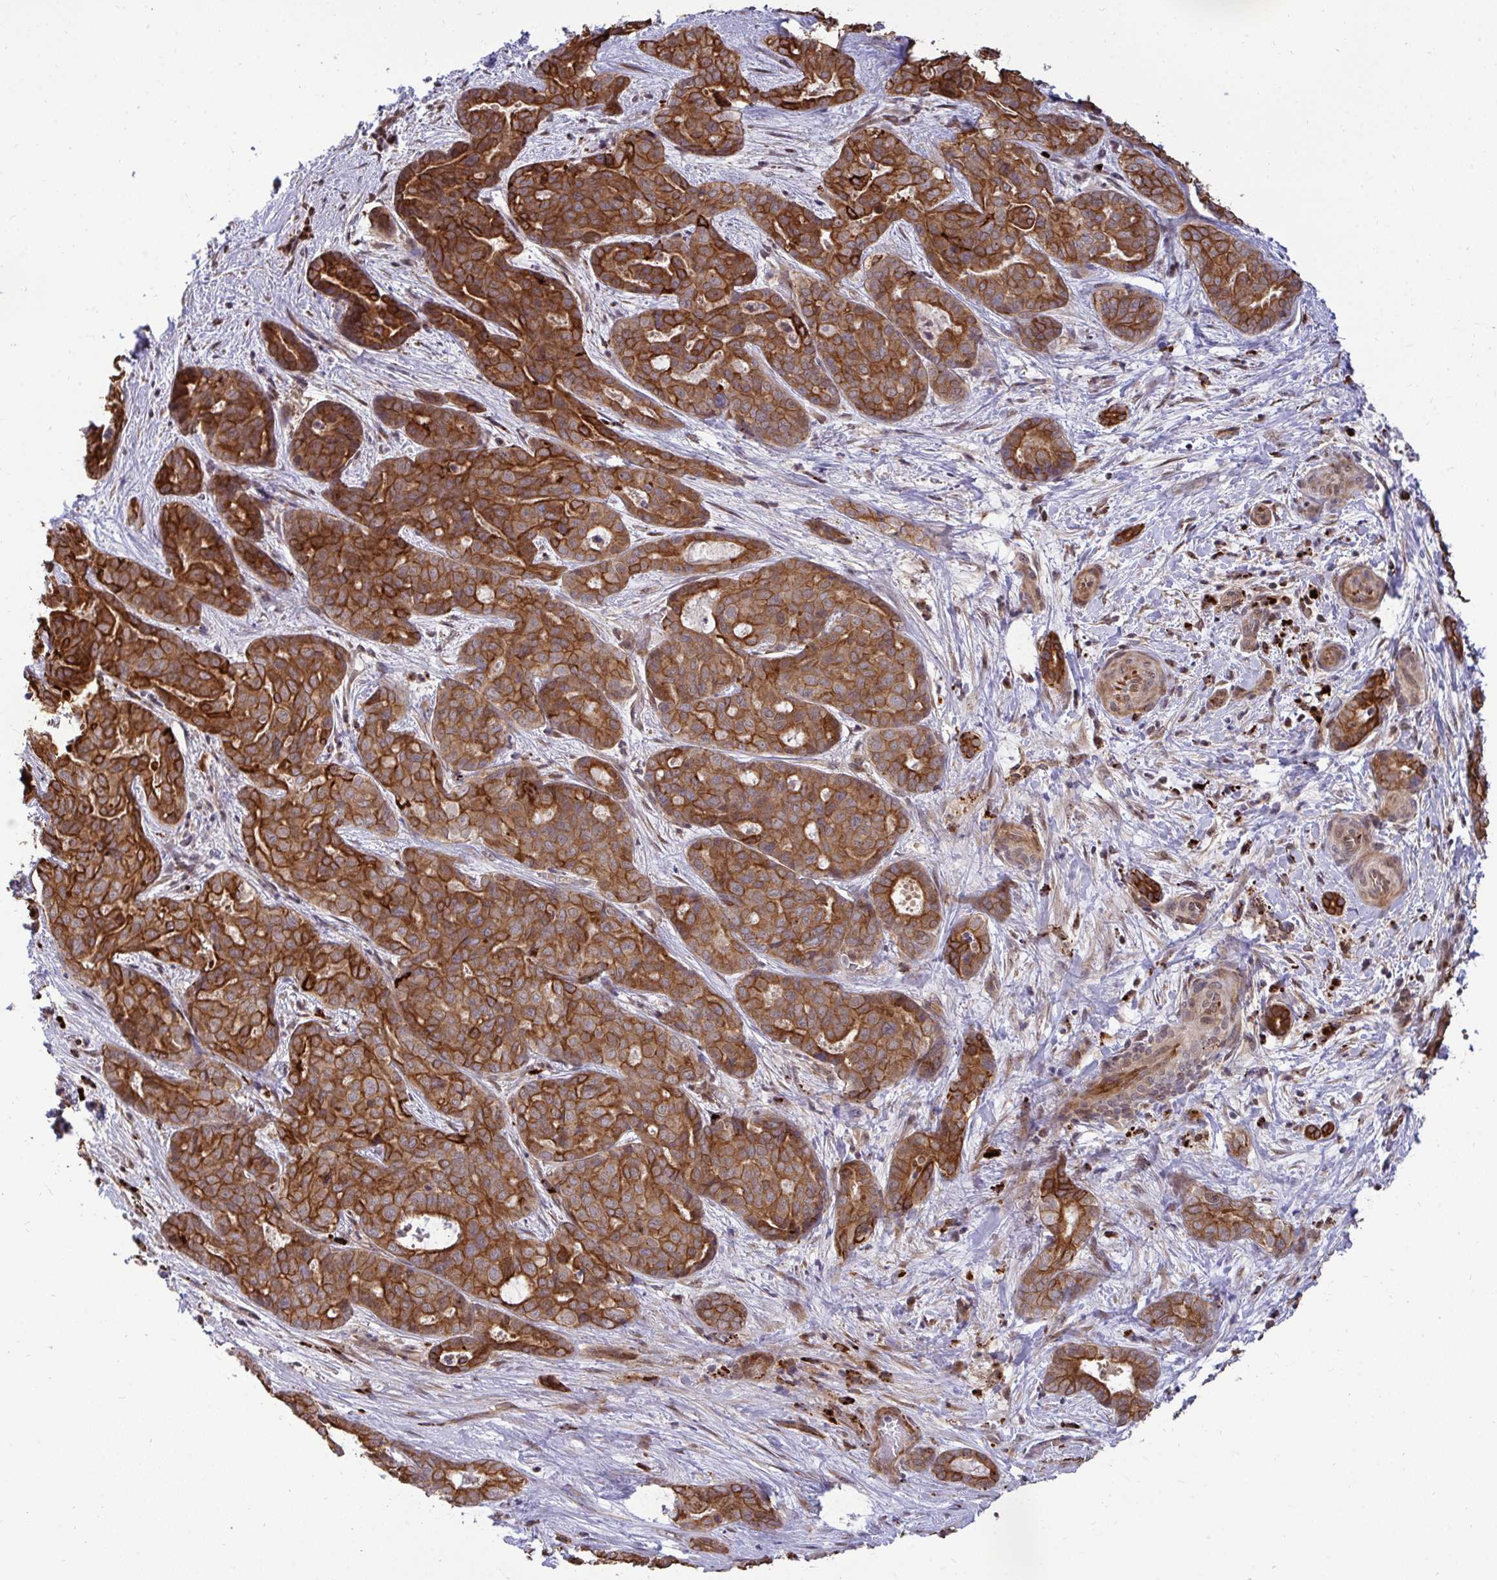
{"staining": {"intensity": "strong", "quantity": ">75%", "location": "cytoplasmic/membranous"}, "tissue": "liver cancer", "cell_type": "Tumor cells", "image_type": "cancer", "snomed": [{"axis": "morphology", "description": "Cholangiocarcinoma"}, {"axis": "topography", "description": "Liver"}], "caption": "A micrograph of liver cancer stained for a protein shows strong cytoplasmic/membranous brown staining in tumor cells. The protein of interest is shown in brown color, while the nuclei are stained blue.", "gene": "TRIM44", "patient": {"sex": "female", "age": 64}}